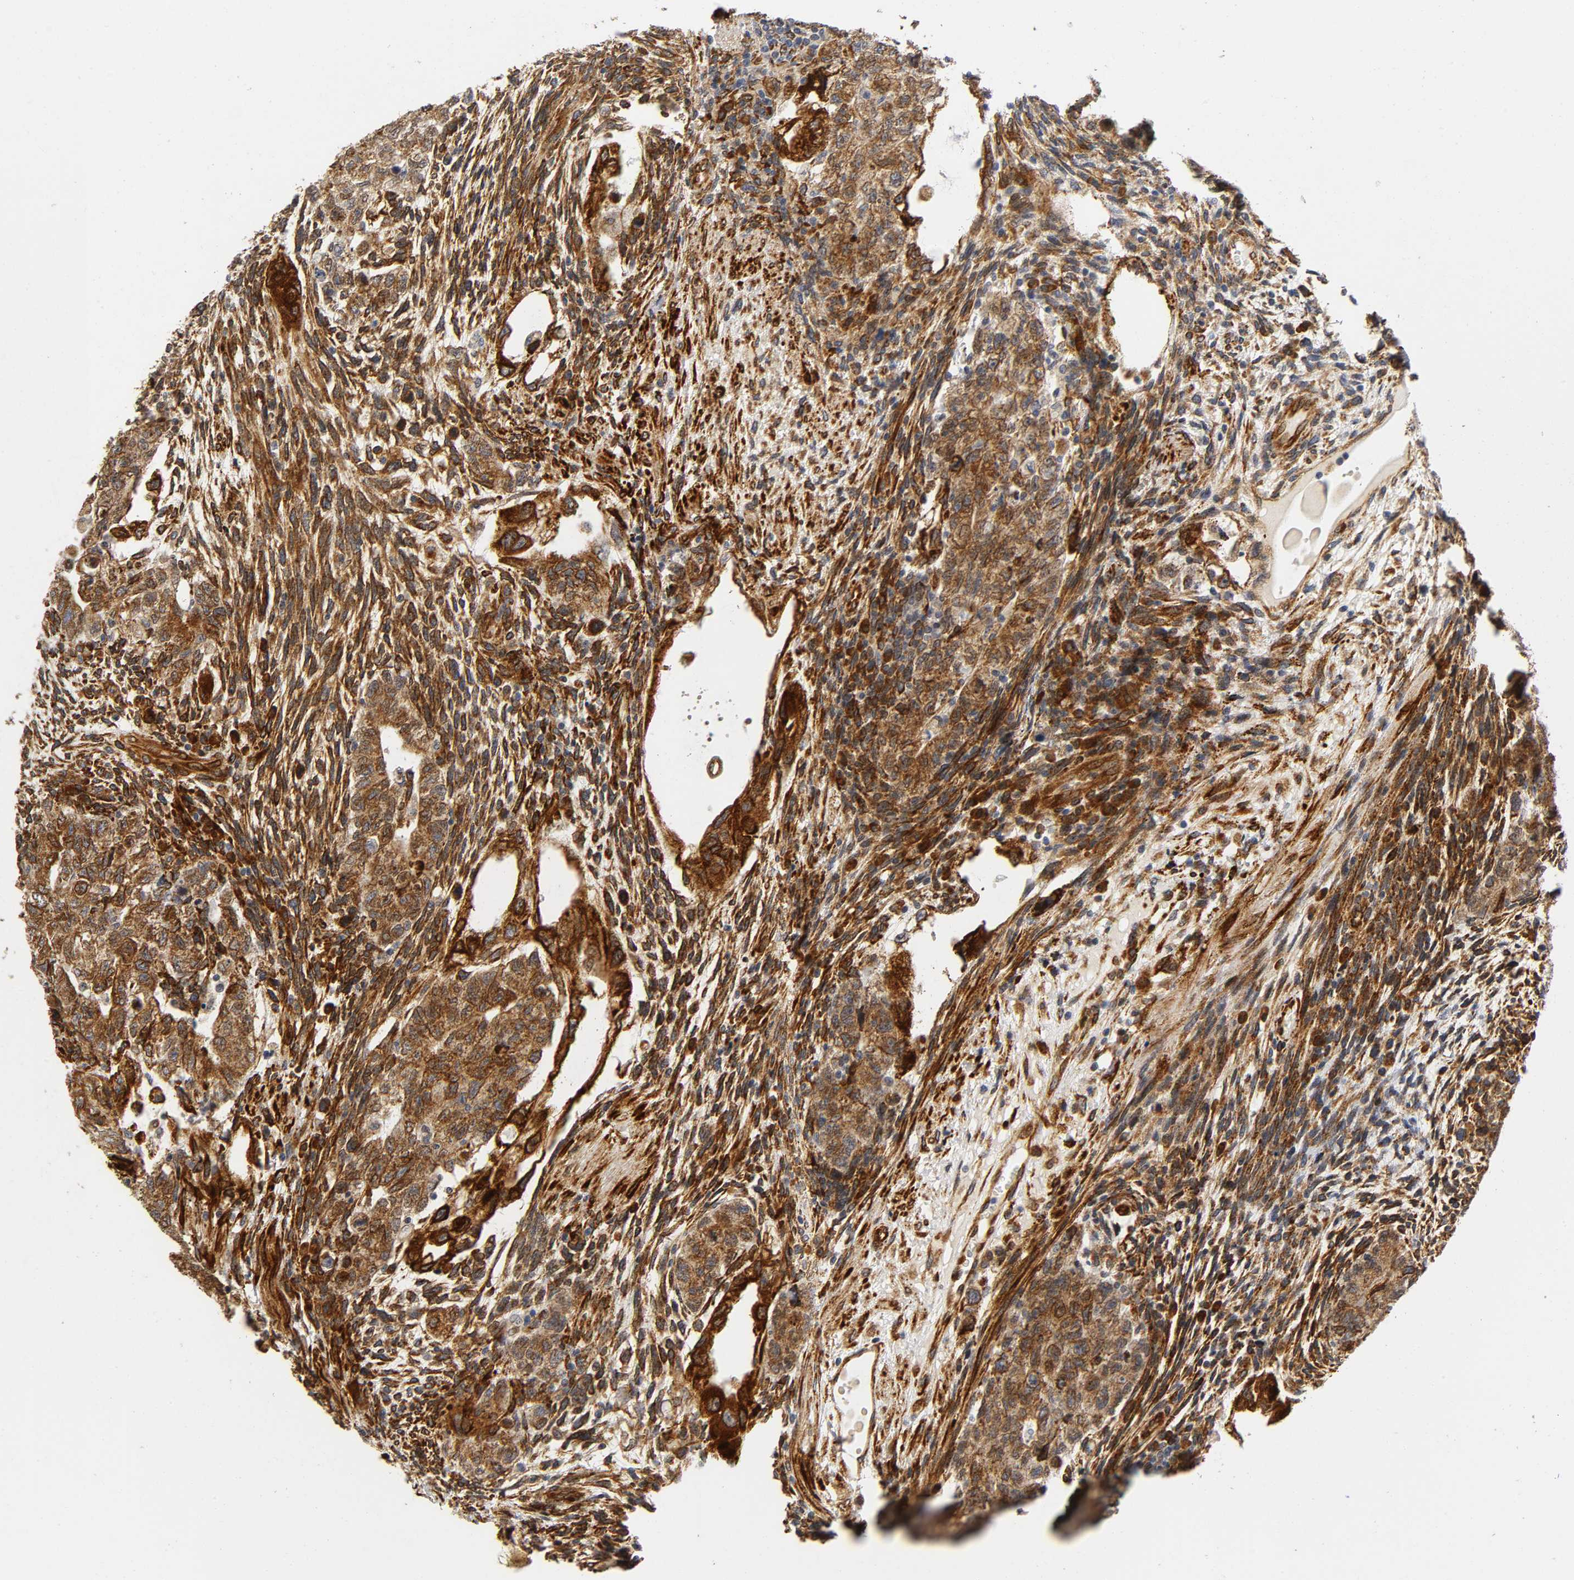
{"staining": {"intensity": "strong", "quantity": ">75%", "location": "cytoplasmic/membranous"}, "tissue": "testis cancer", "cell_type": "Tumor cells", "image_type": "cancer", "snomed": [{"axis": "morphology", "description": "Normal tissue, NOS"}, {"axis": "morphology", "description": "Carcinoma, Embryonal, NOS"}, {"axis": "topography", "description": "Testis"}], "caption": "This histopathology image demonstrates immunohistochemistry staining of human testis cancer (embryonal carcinoma), with high strong cytoplasmic/membranous expression in approximately >75% of tumor cells.", "gene": "SOS2", "patient": {"sex": "male", "age": 36}}